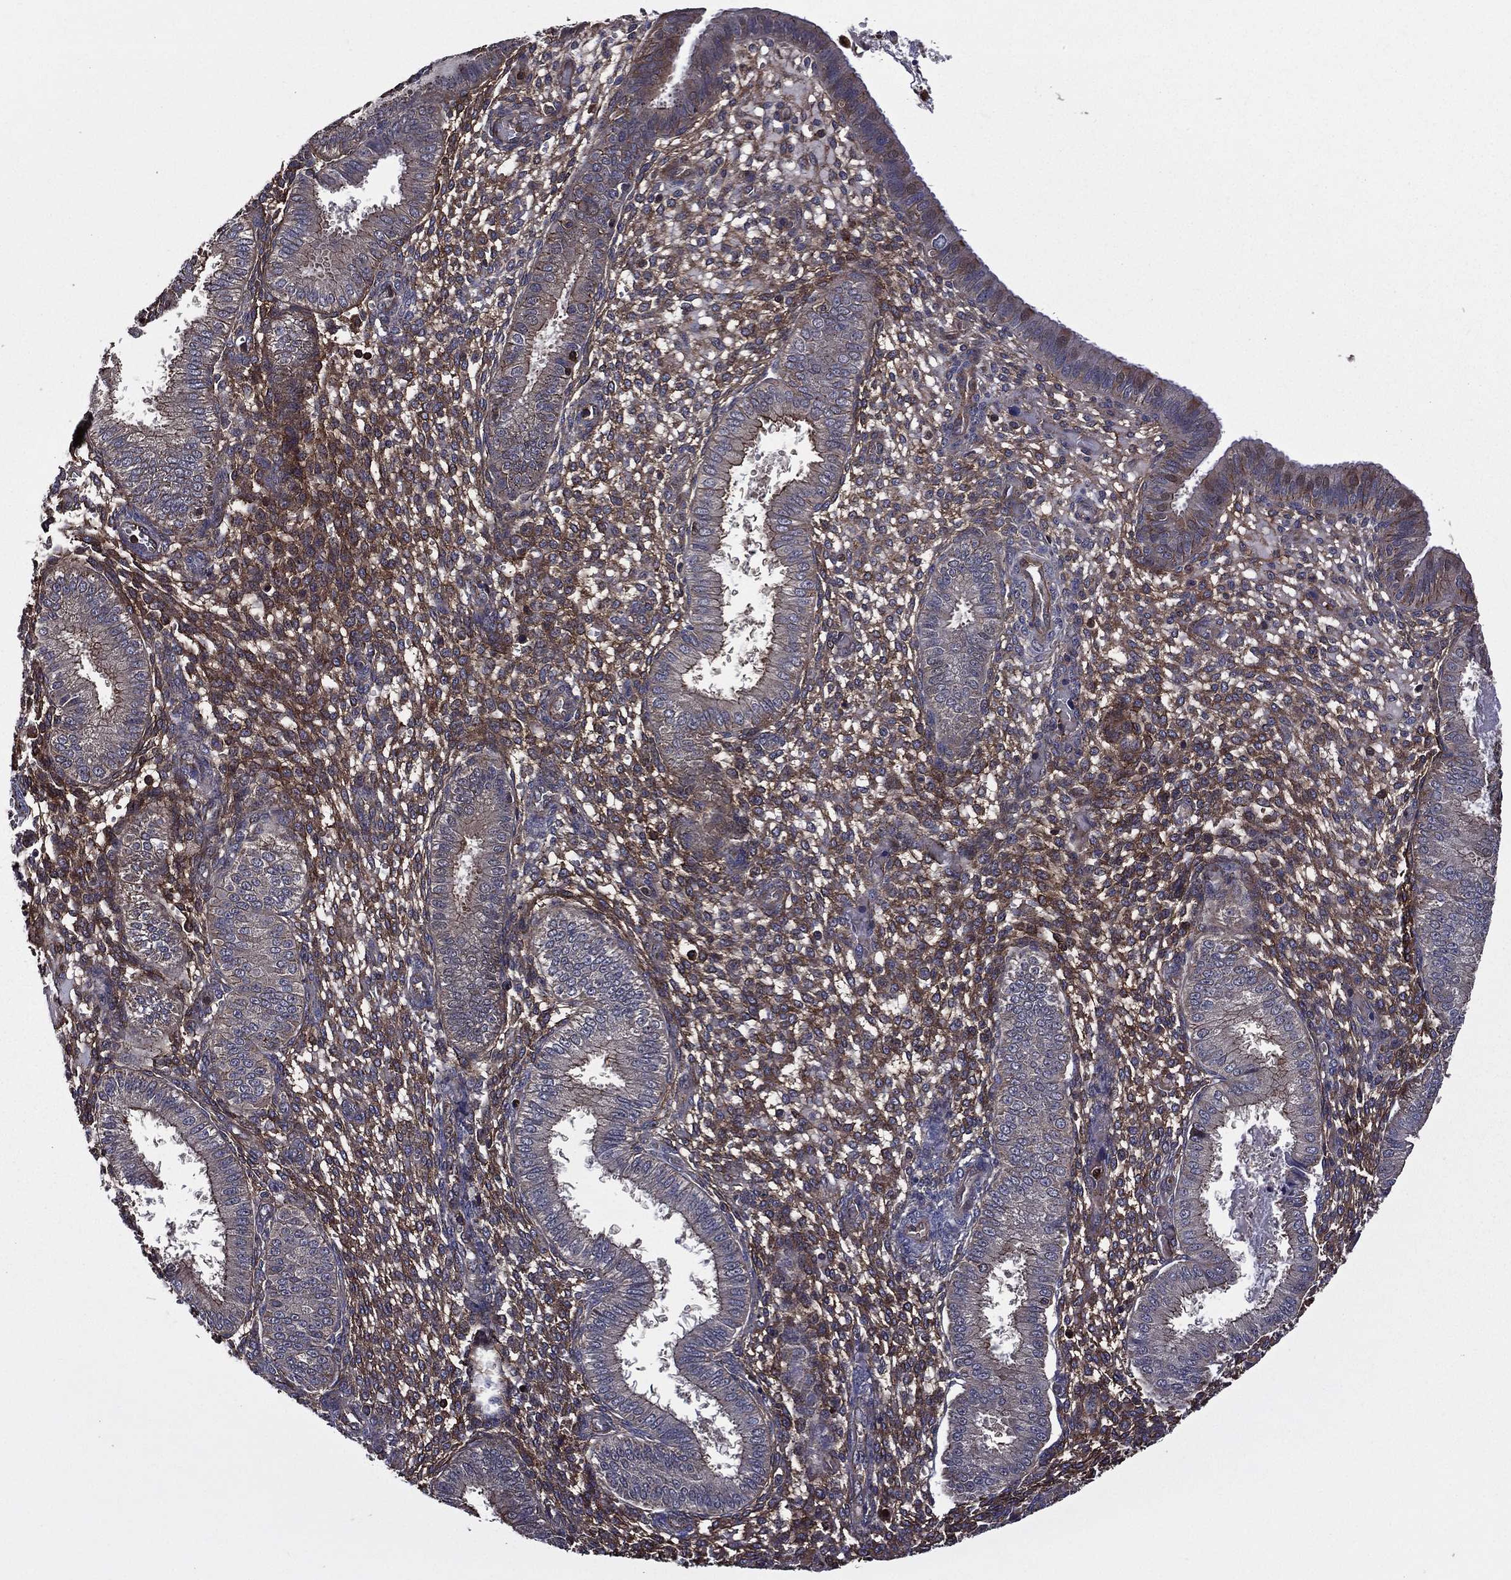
{"staining": {"intensity": "moderate", "quantity": "25%-75%", "location": "cytoplasmic/membranous"}, "tissue": "endometrium", "cell_type": "Cells in endometrial stroma", "image_type": "normal", "snomed": [{"axis": "morphology", "description": "Normal tissue, NOS"}, {"axis": "topography", "description": "Endometrium"}], "caption": "Unremarkable endometrium displays moderate cytoplasmic/membranous expression in about 25%-75% of cells in endometrial stroma, visualized by immunohistochemistry. (IHC, brightfield microscopy, high magnification).", "gene": "PLPP3", "patient": {"sex": "female", "age": 43}}